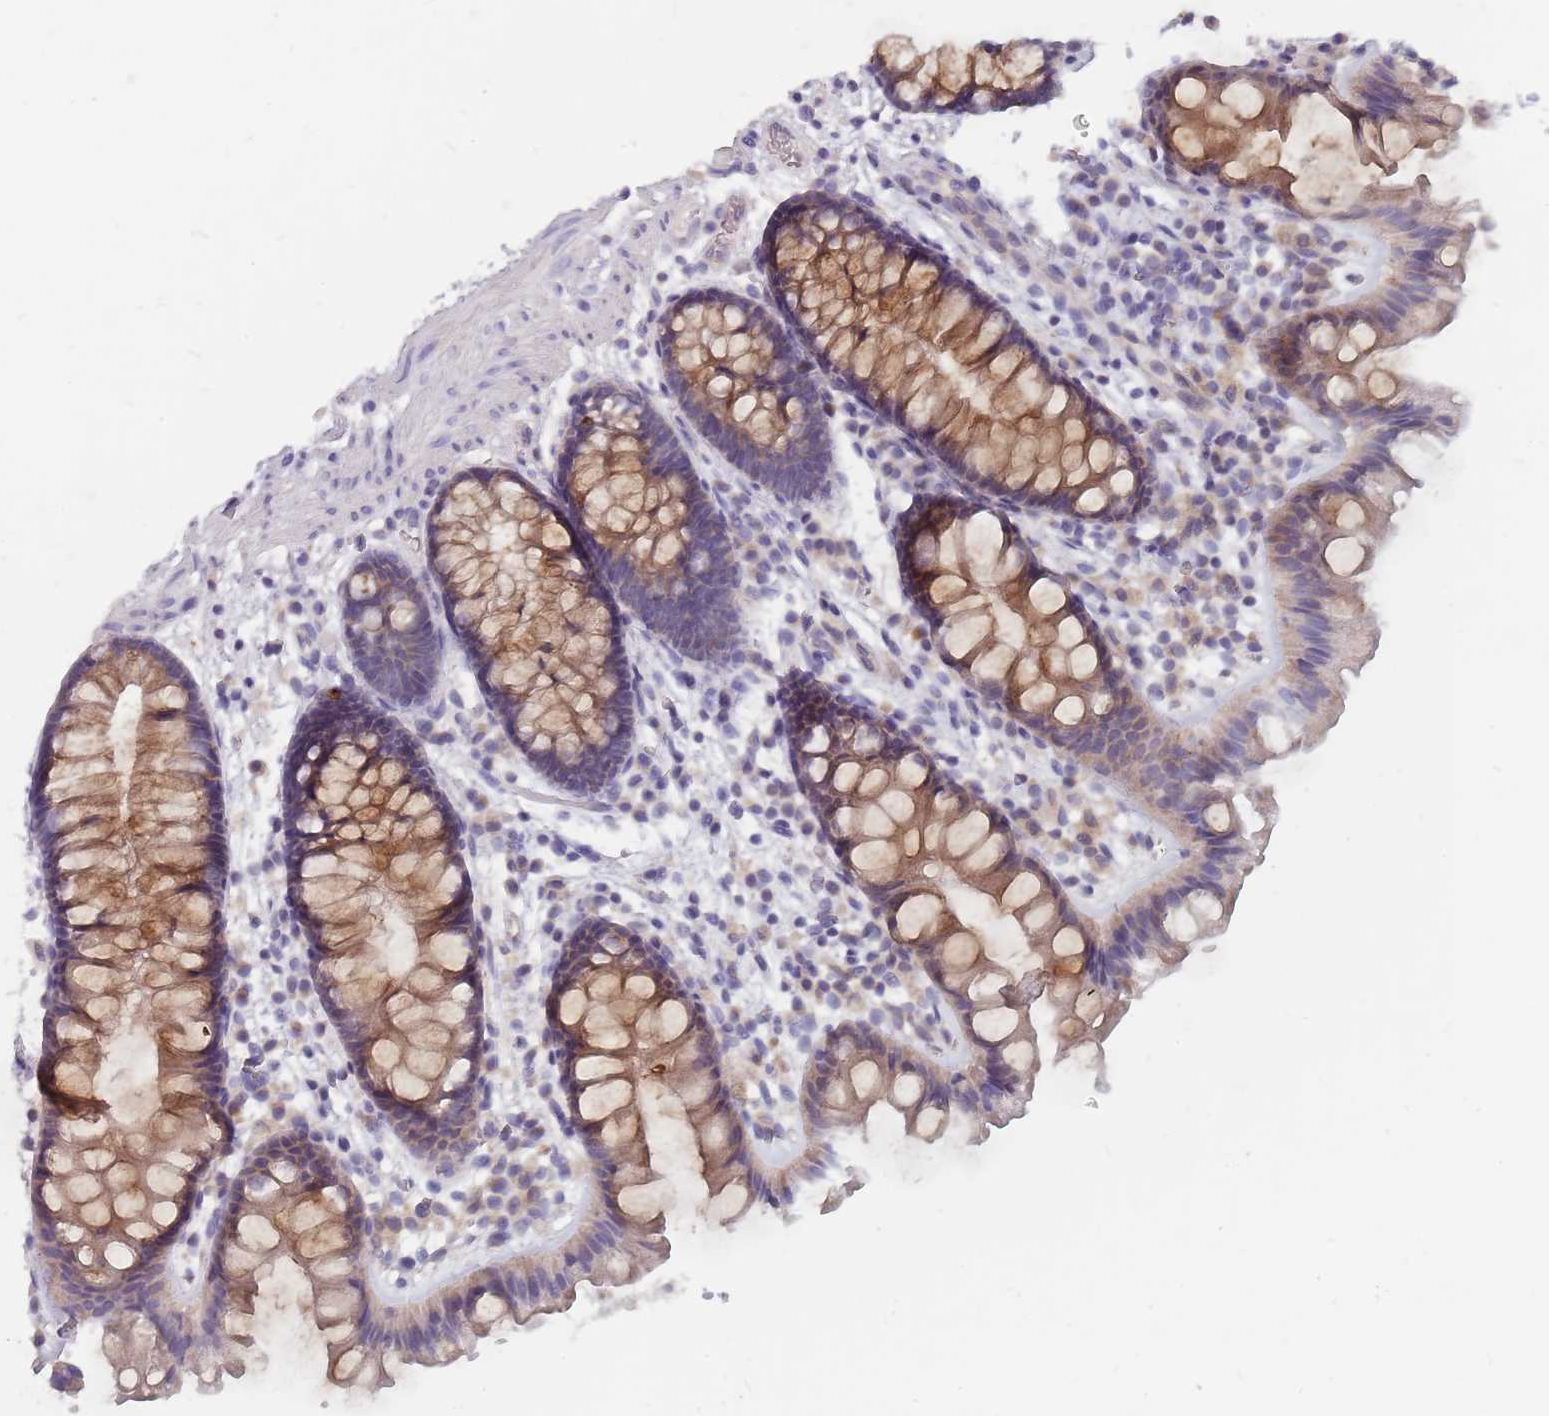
{"staining": {"intensity": "negative", "quantity": "none", "location": "none"}, "tissue": "colon", "cell_type": "Endothelial cells", "image_type": "normal", "snomed": [{"axis": "morphology", "description": "Normal tissue, NOS"}, {"axis": "topography", "description": "Colon"}], "caption": "Immunohistochemistry (IHC) image of benign human colon stained for a protein (brown), which reveals no staining in endothelial cells. (DAB (3,3'-diaminobenzidine) immunohistochemistry (IHC) visualized using brightfield microscopy, high magnification).", "gene": "CMTR2", "patient": {"sex": "female", "age": 62}}